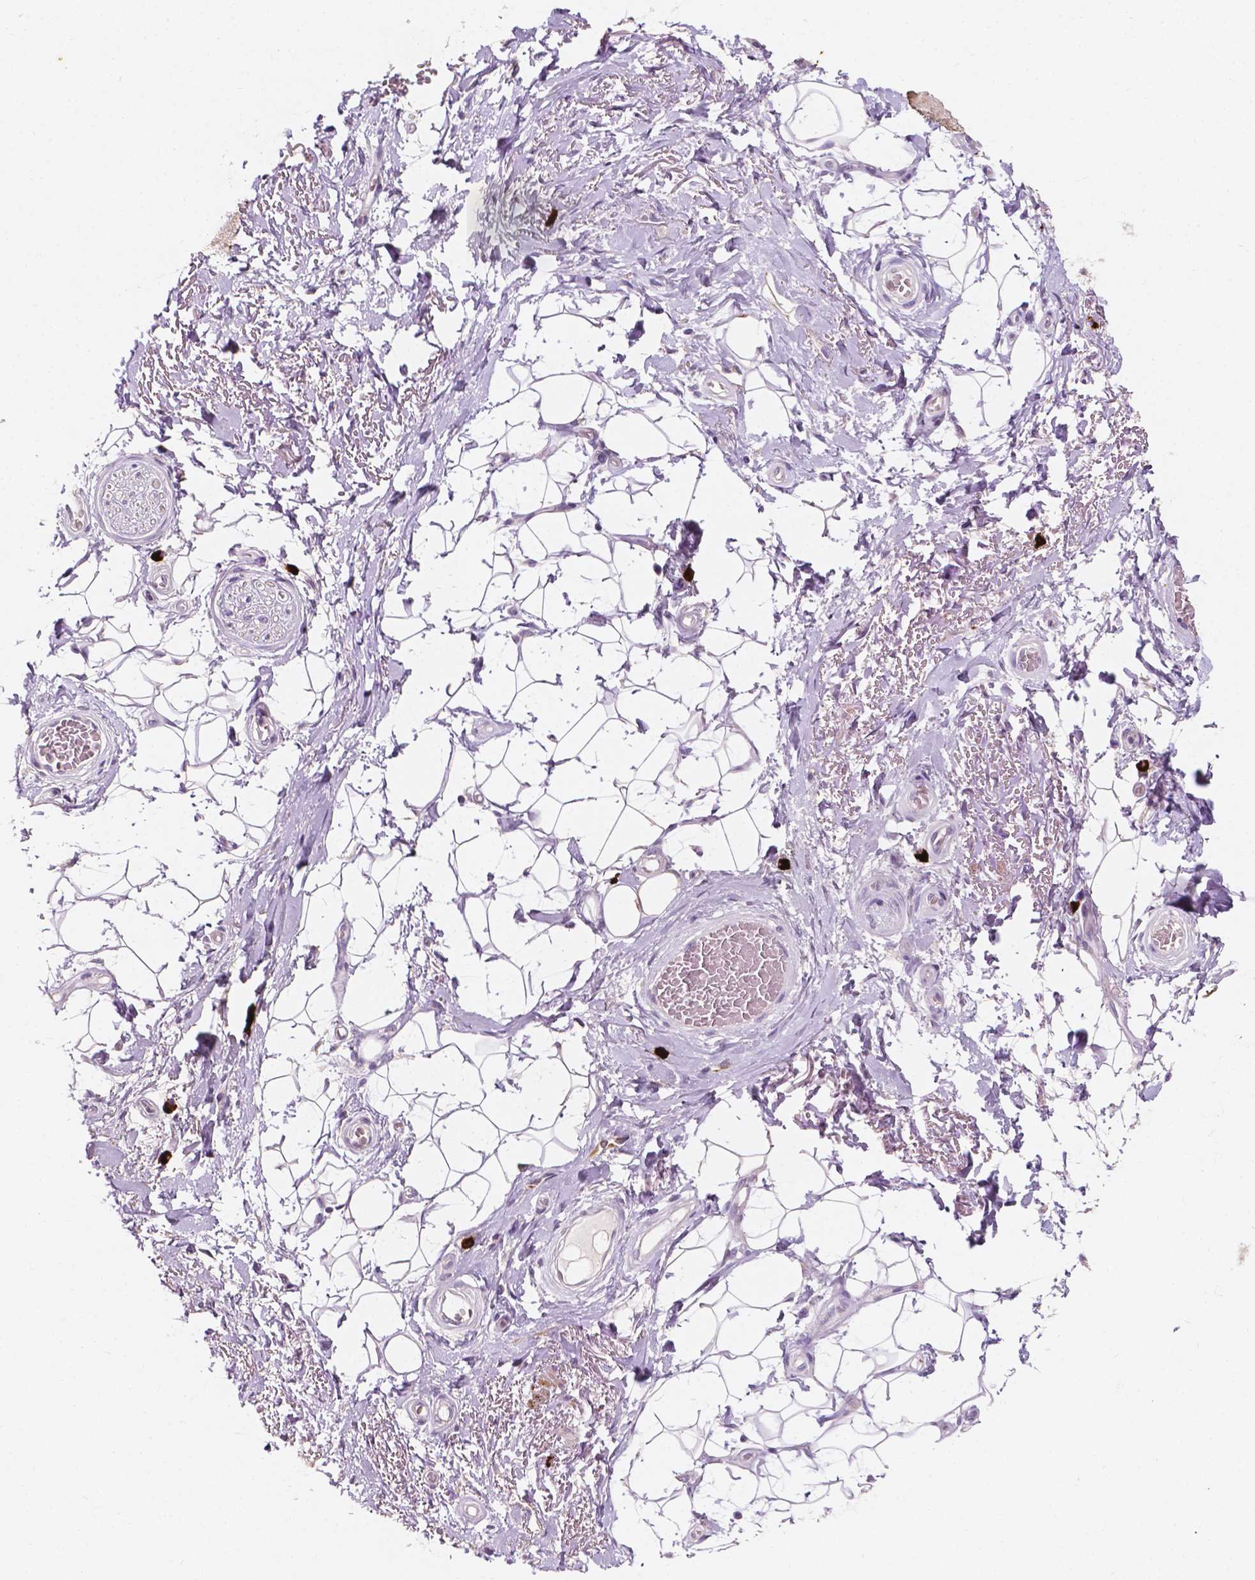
{"staining": {"intensity": "negative", "quantity": "none", "location": "none"}, "tissue": "adipose tissue", "cell_type": "Adipocytes", "image_type": "normal", "snomed": [{"axis": "morphology", "description": "Normal tissue, NOS"}, {"axis": "topography", "description": "Anal"}, {"axis": "topography", "description": "Peripheral nerve tissue"}], "caption": "Immunohistochemical staining of normal adipose tissue exhibits no significant positivity in adipocytes.", "gene": "SIRT2", "patient": {"sex": "male", "age": 53}}